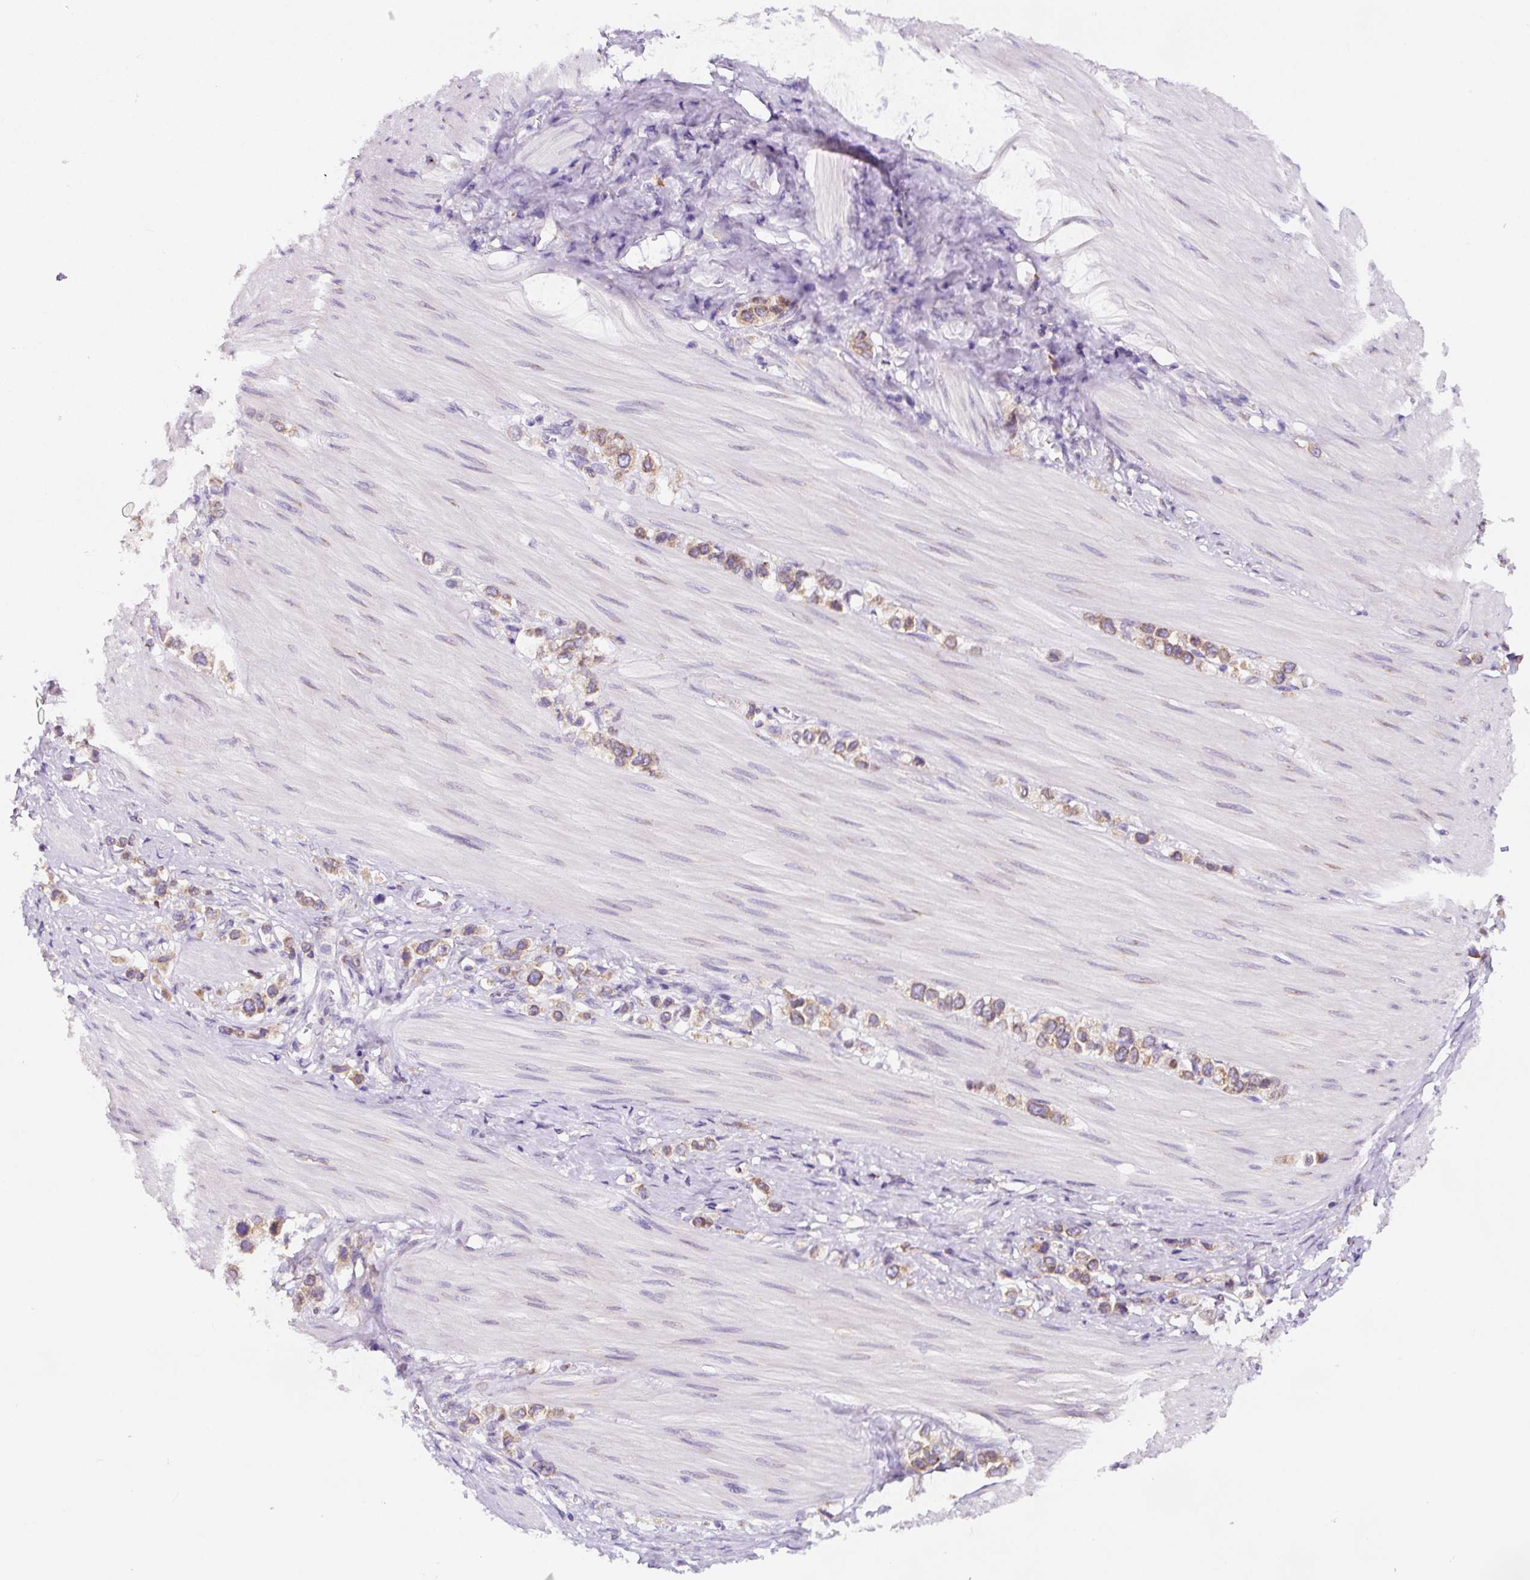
{"staining": {"intensity": "weak", "quantity": ">75%", "location": "cytoplasmic/membranous"}, "tissue": "stomach cancer", "cell_type": "Tumor cells", "image_type": "cancer", "snomed": [{"axis": "morphology", "description": "Adenocarcinoma, NOS"}, {"axis": "topography", "description": "Stomach"}], "caption": "Protein staining displays weak cytoplasmic/membranous staining in approximately >75% of tumor cells in stomach adenocarcinoma. (Brightfield microscopy of DAB IHC at high magnification).", "gene": "DDOST", "patient": {"sex": "female", "age": 65}}